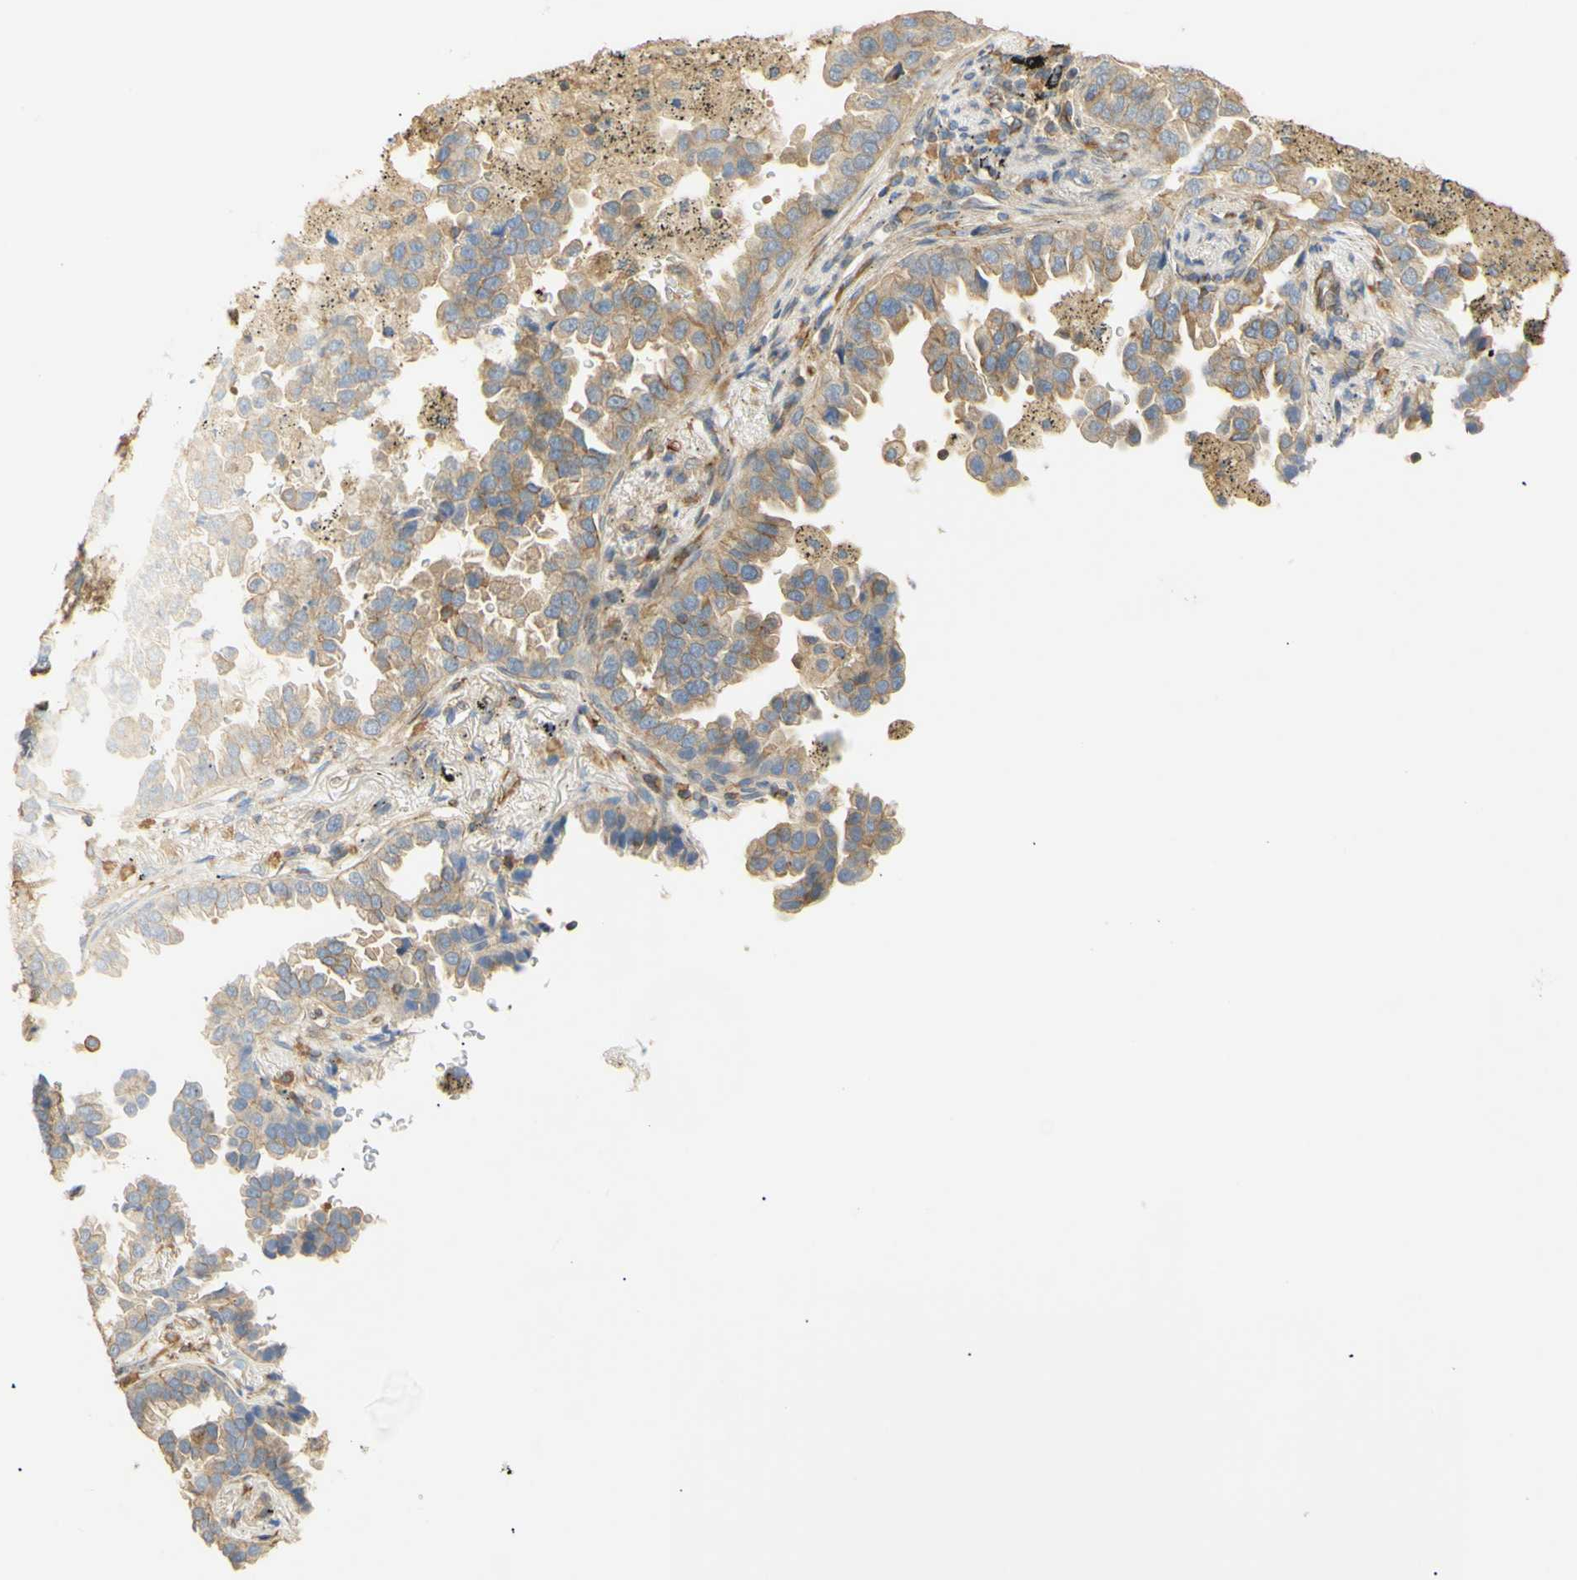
{"staining": {"intensity": "moderate", "quantity": "<25%", "location": "cytoplasmic/membranous"}, "tissue": "lung cancer", "cell_type": "Tumor cells", "image_type": "cancer", "snomed": [{"axis": "morphology", "description": "Normal tissue, NOS"}, {"axis": "morphology", "description": "Adenocarcinoma, NOS"}, {"axis": "topography", "description": "Lung"}], "caption": "About <25% of tumor cells in lung adenocarcinoma reveal moderate cytoplasmic/membranous protein positivity as visualized by brown immunohistochemical staining.", "gene": "KCNE4", "patient": {"sex": "male", "age": 59}}